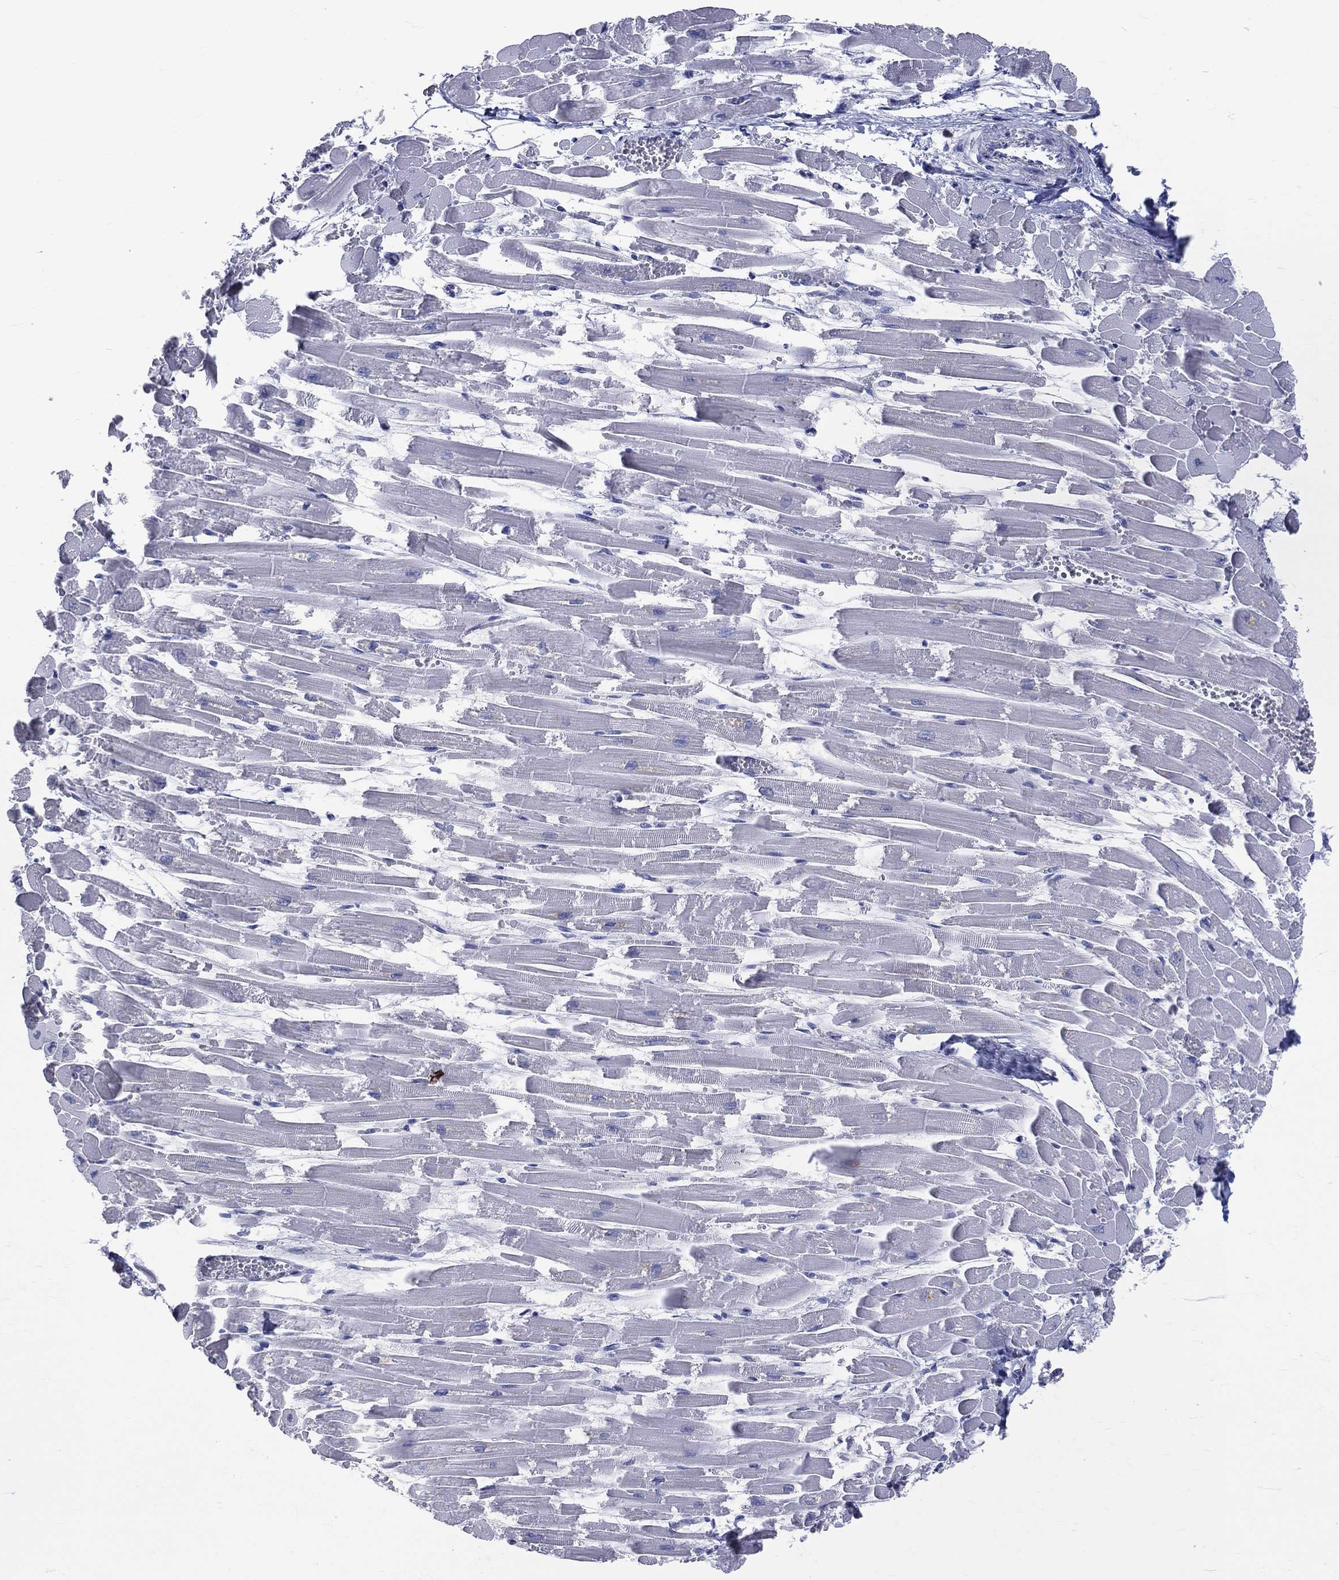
{"staining": {"intensity": "negative", "quantity": "none", "location": "none"}, "tissue": "heart muscle", "cell_type": "Cardiomyocytes", "image_type": "normal", "snomed": [{"axis": "morphology", "description": "Normal tissue, NOS"}, {"axis": "topography", "description": "Heart"}], "caption": "Normal heart muscle was stained to show a protein in brown. There is no significant positivity in cardiomyocytes.", "gene": "LAT", "patient": {"sex": "female", "age": 52}}